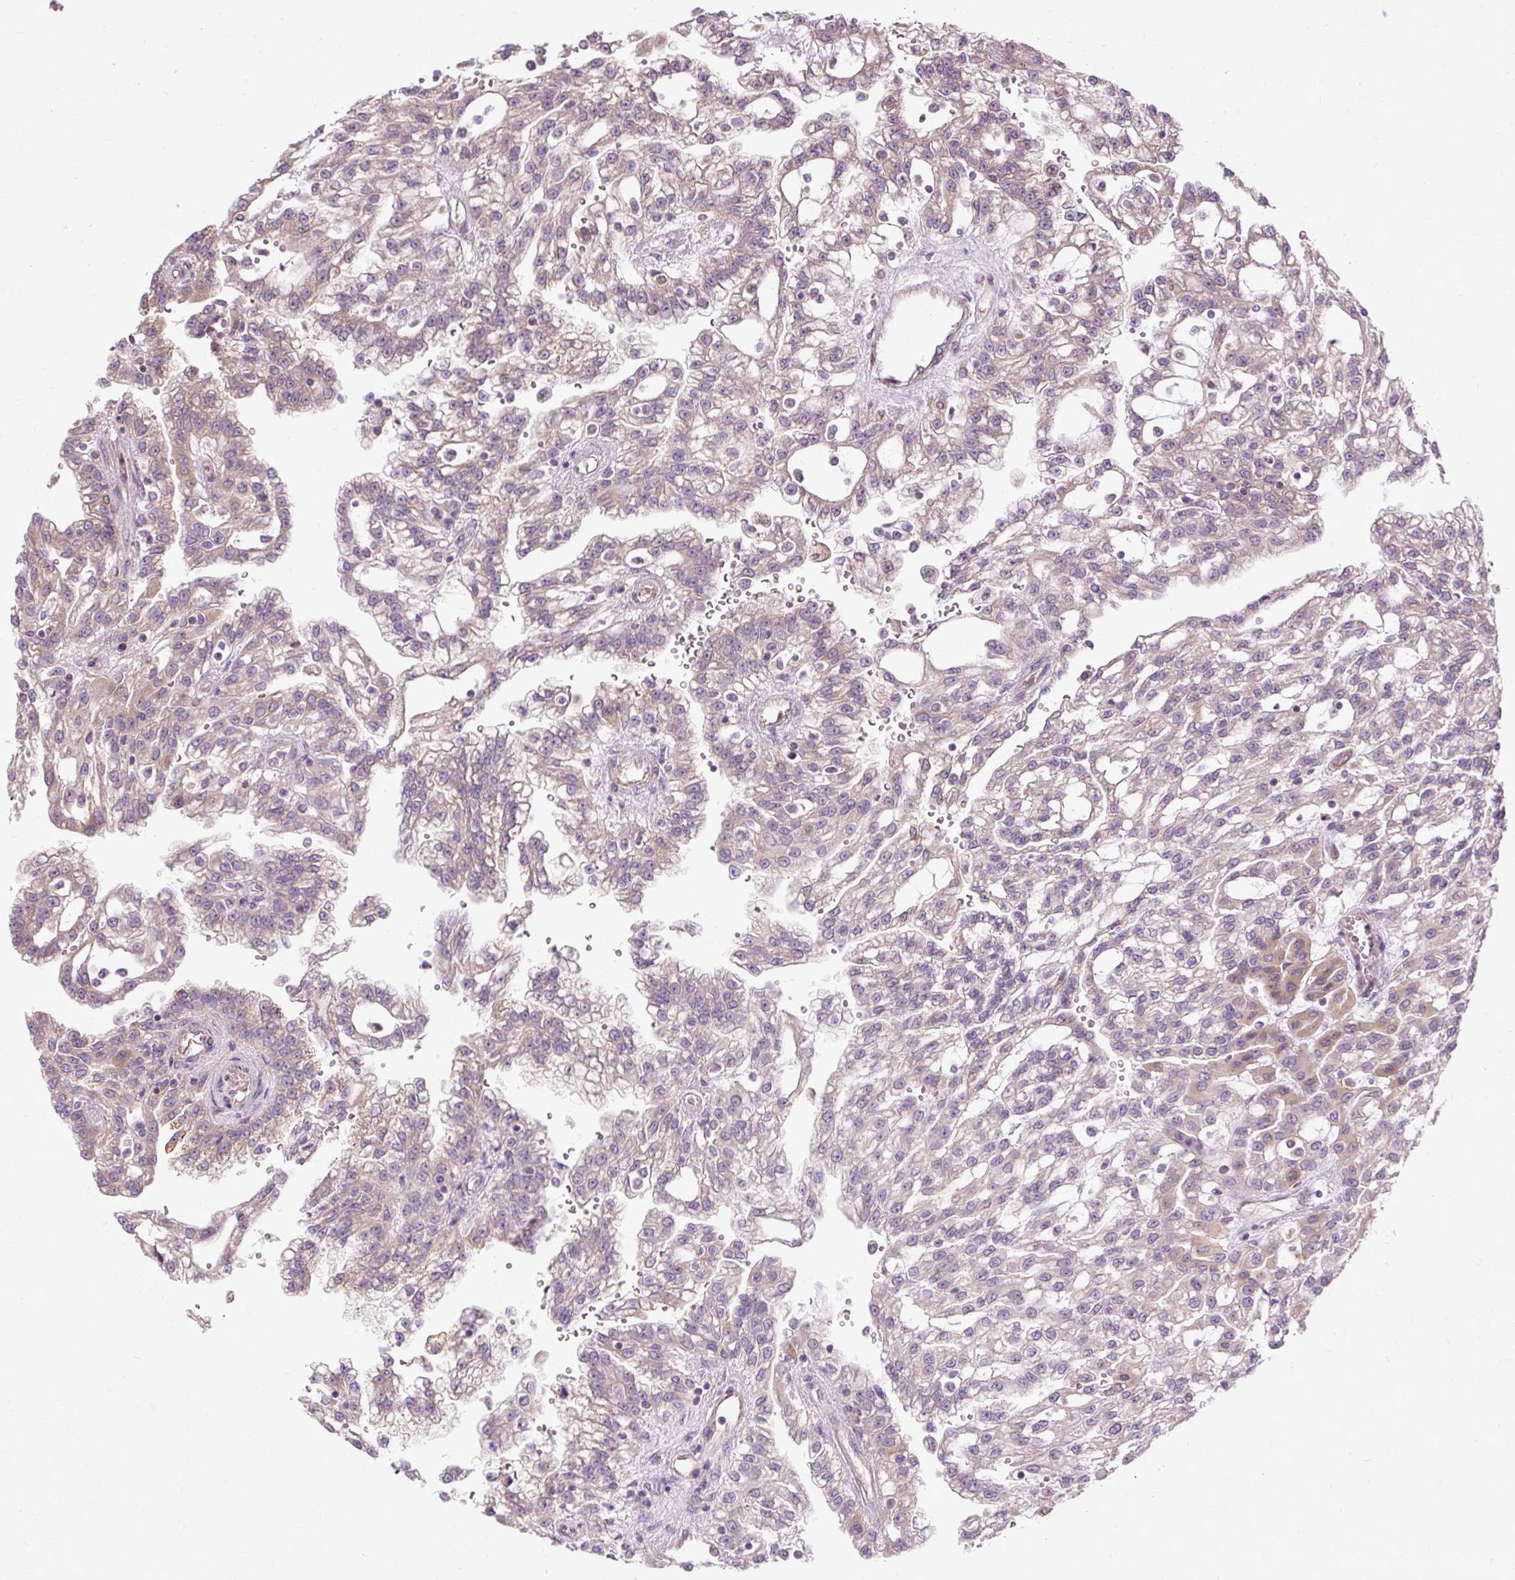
{"staining": {"intensity": "negative", "quantity": "none", "location": "none"}, "tissue": "renal cancer", "cell_type": "Tumor cells", "image_type": "cancer", "snomed": [{"axis": "morphology", "description": "Adenocarcinoma, NOS"}, {"axis": "topography", "description": "Kidney"}], "caption": "A photomicrograph of renal cancer (adenocarcinoma) stained for a protein exhibits no brown staining in tumor cells.", "gene": "FLRT1", "patient": {"sex": "male", "age": 63}}